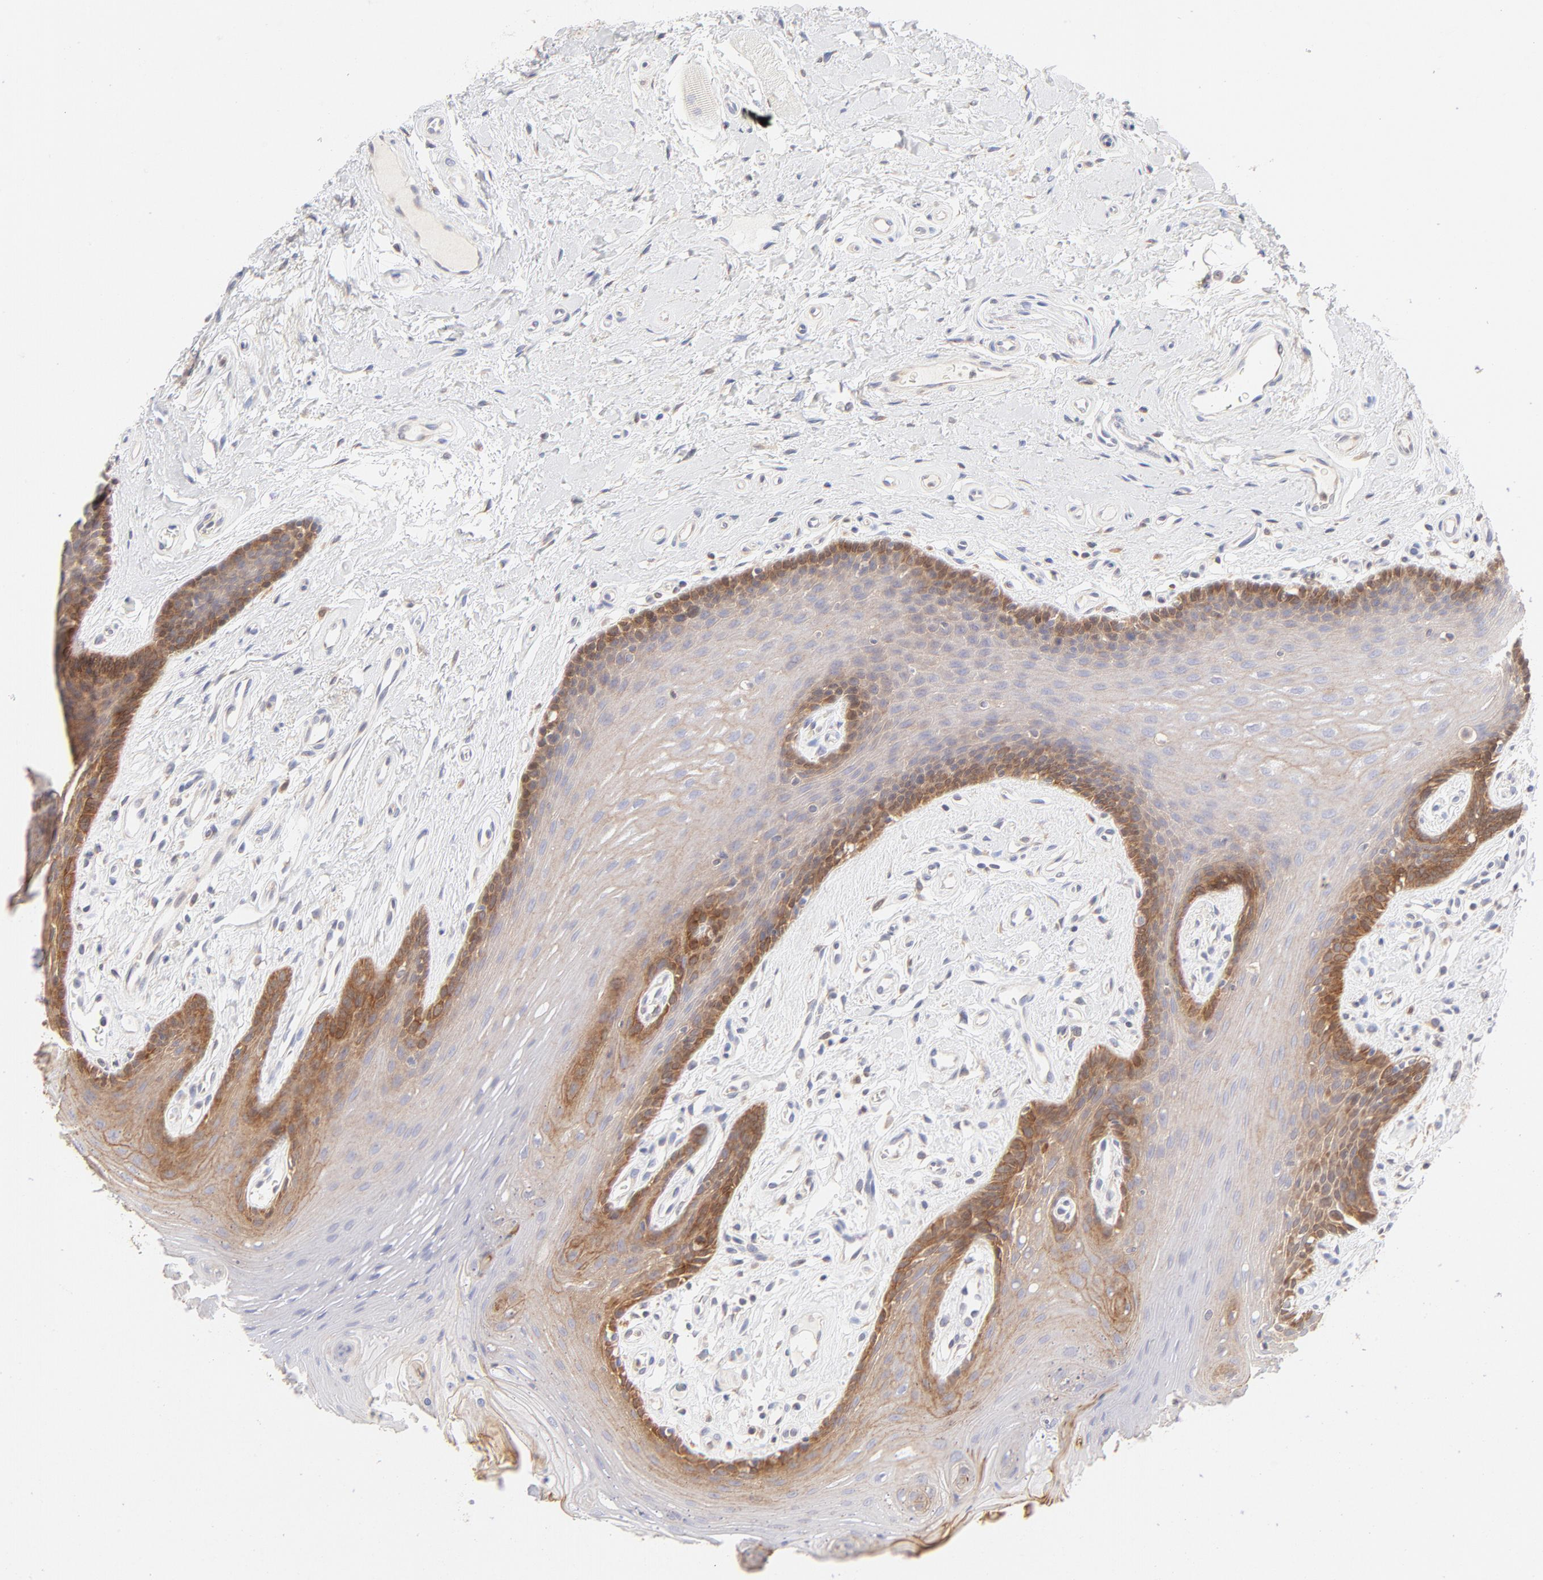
{"staining": {"intensity": "moderate", "quantity": ">75%", "location": "cytoplasmic/membranous"}, "tissue": "oral mucosa", "cell_type": "Squamous epithelial cells", "image_type": "normal", "snomed": [{"axis": "morphology", "description": "Normal tissue, NOS"}, {"axis": "topography", "description": "Oral tissue"}], "caption": "IHC staining of normal oral mucosa, which demonstrates medium levels of moderate cytoplasmic/membranous expression in about >75% of squamous epithelial cells indicating moderate cytoplasmic/membranous protein positivity. The staining was performed using DAB (3,3'-diaminobenzidine) (brown) for protein detection and nuclei were counterstained in hematoxylin (blue).", "gene": "RPS6KA1", "patient": {"sex": "male", "age": 62}}